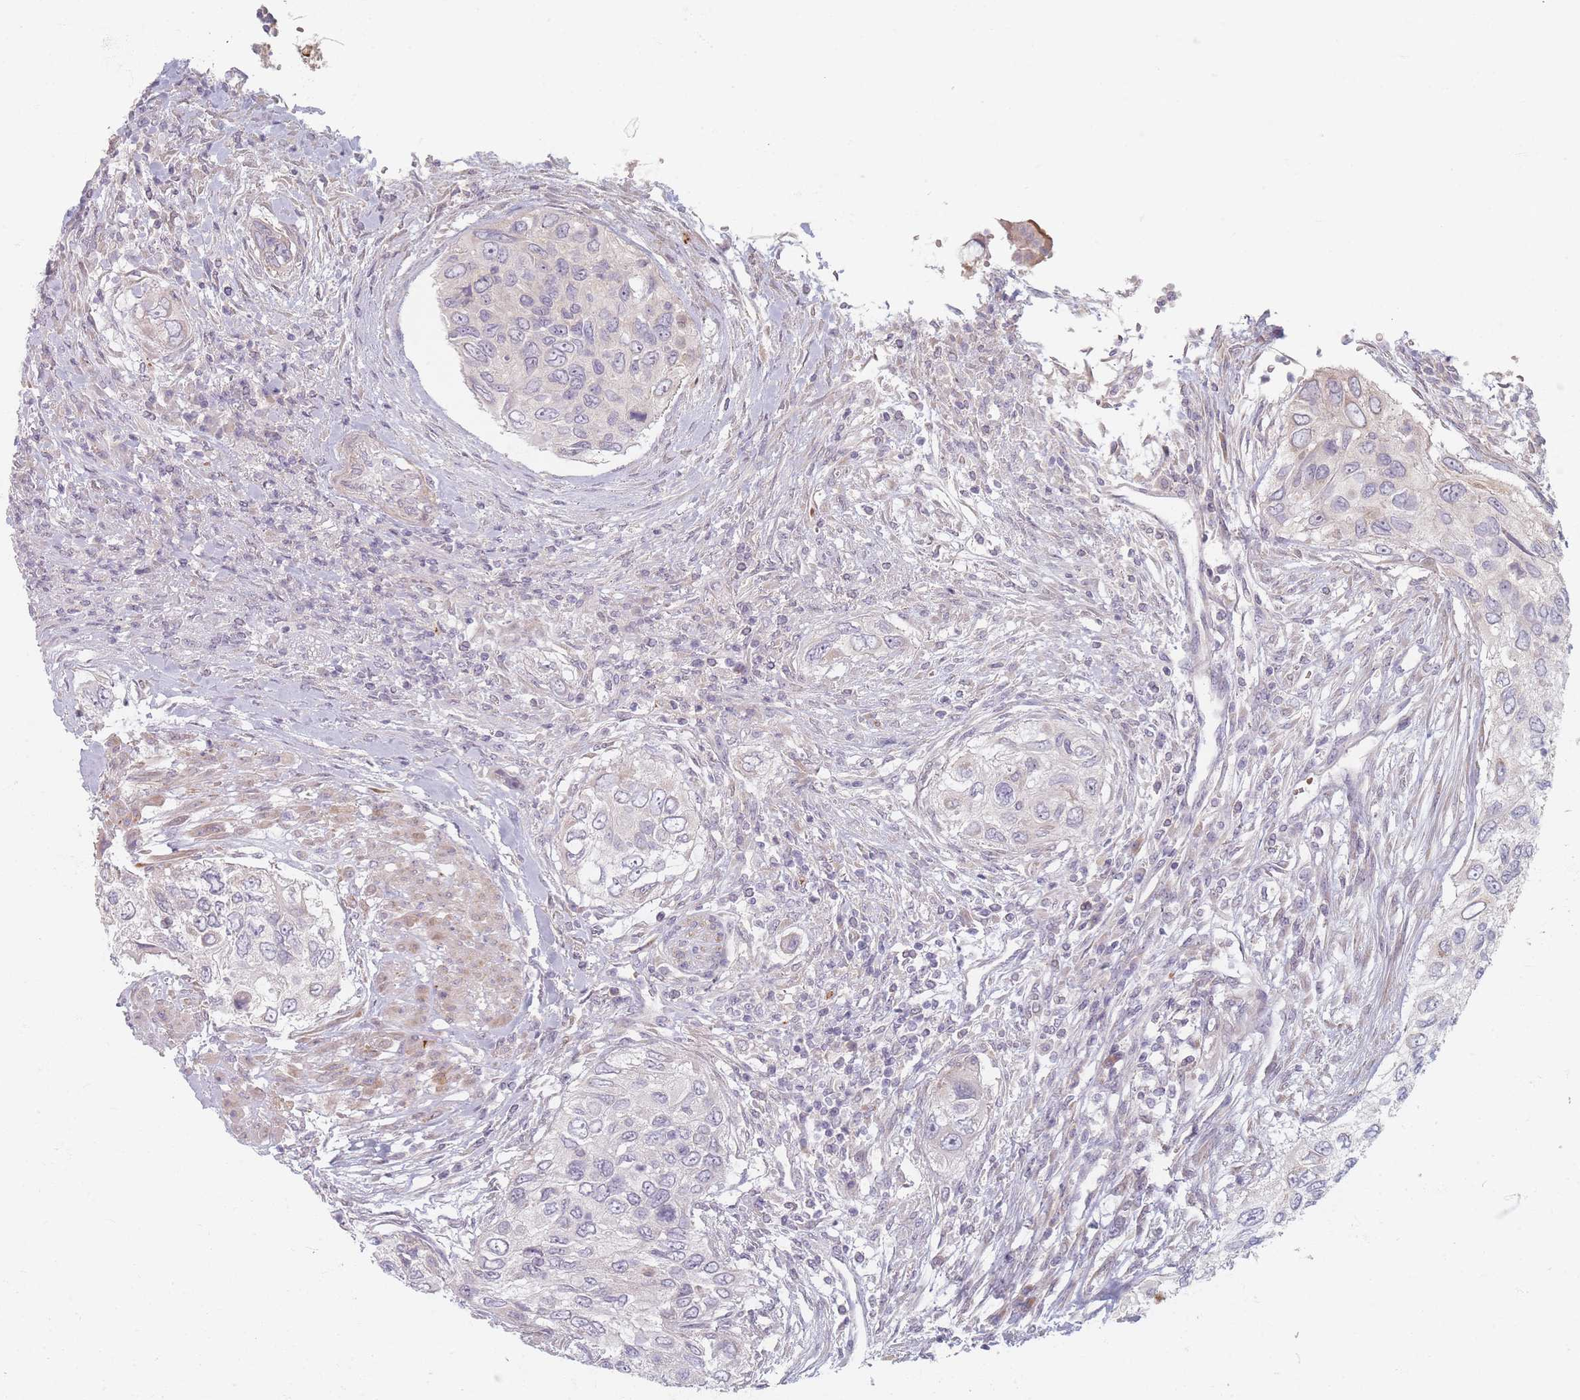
{"staining": {"intensity": "negative", "quantity": "none", "location": "none"}, "tissue": "urothelial cancer", "cell_type": "Tumor cells", "image_type": "cancer", "snomed": [{"axis": "morphology", "description": "Urothelial carcinoma, High grade"}, {"axis": "topography", "description": "Urinary bladder"}], "caption": "Immunohistochemistry of human urothelial cancer shows no expression in tumor cells.", "gene": "TMOD1", "patient": {"sex": "female", "age": 60}}